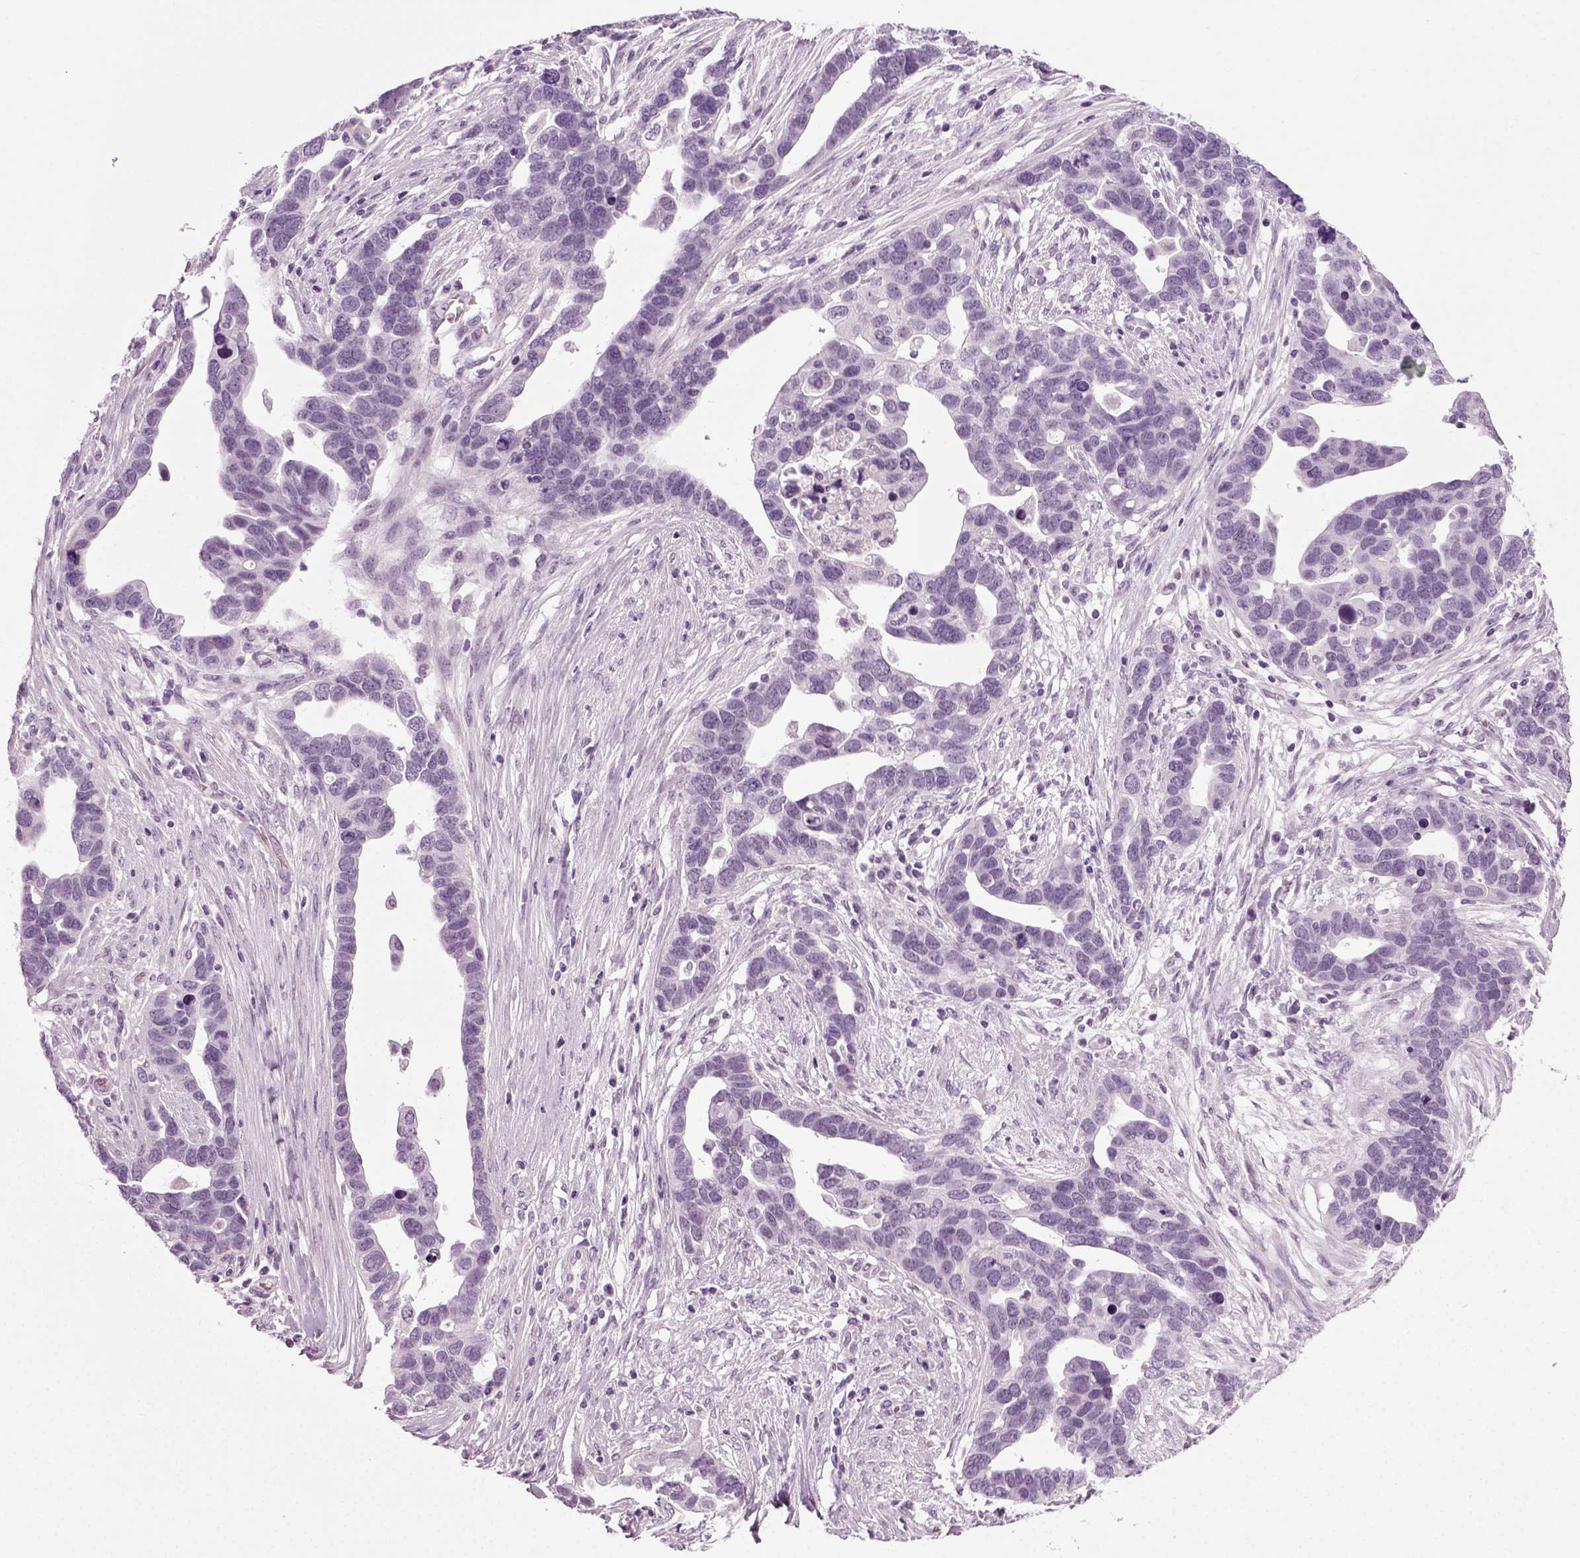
{"staining": {"intensity": "negative", "quantity": "none", "location": "none"}, "tissue": "ovarian cancer", "cell_type": "Tumor cells", "image_type": "cancer", "snomed": [{"axis": "morphology", "description": "Cystadenocarcinoma, serous, NOS"}, {"axis": "topography", "description": "Ovary"}], "caption": "The micrograph exhibits no staining of tumor cells in ovarian cancer. Nuclei are stained in blue.", "gene": "ZC2HC1C", "patient": {"sex": "female", "age": 54}}